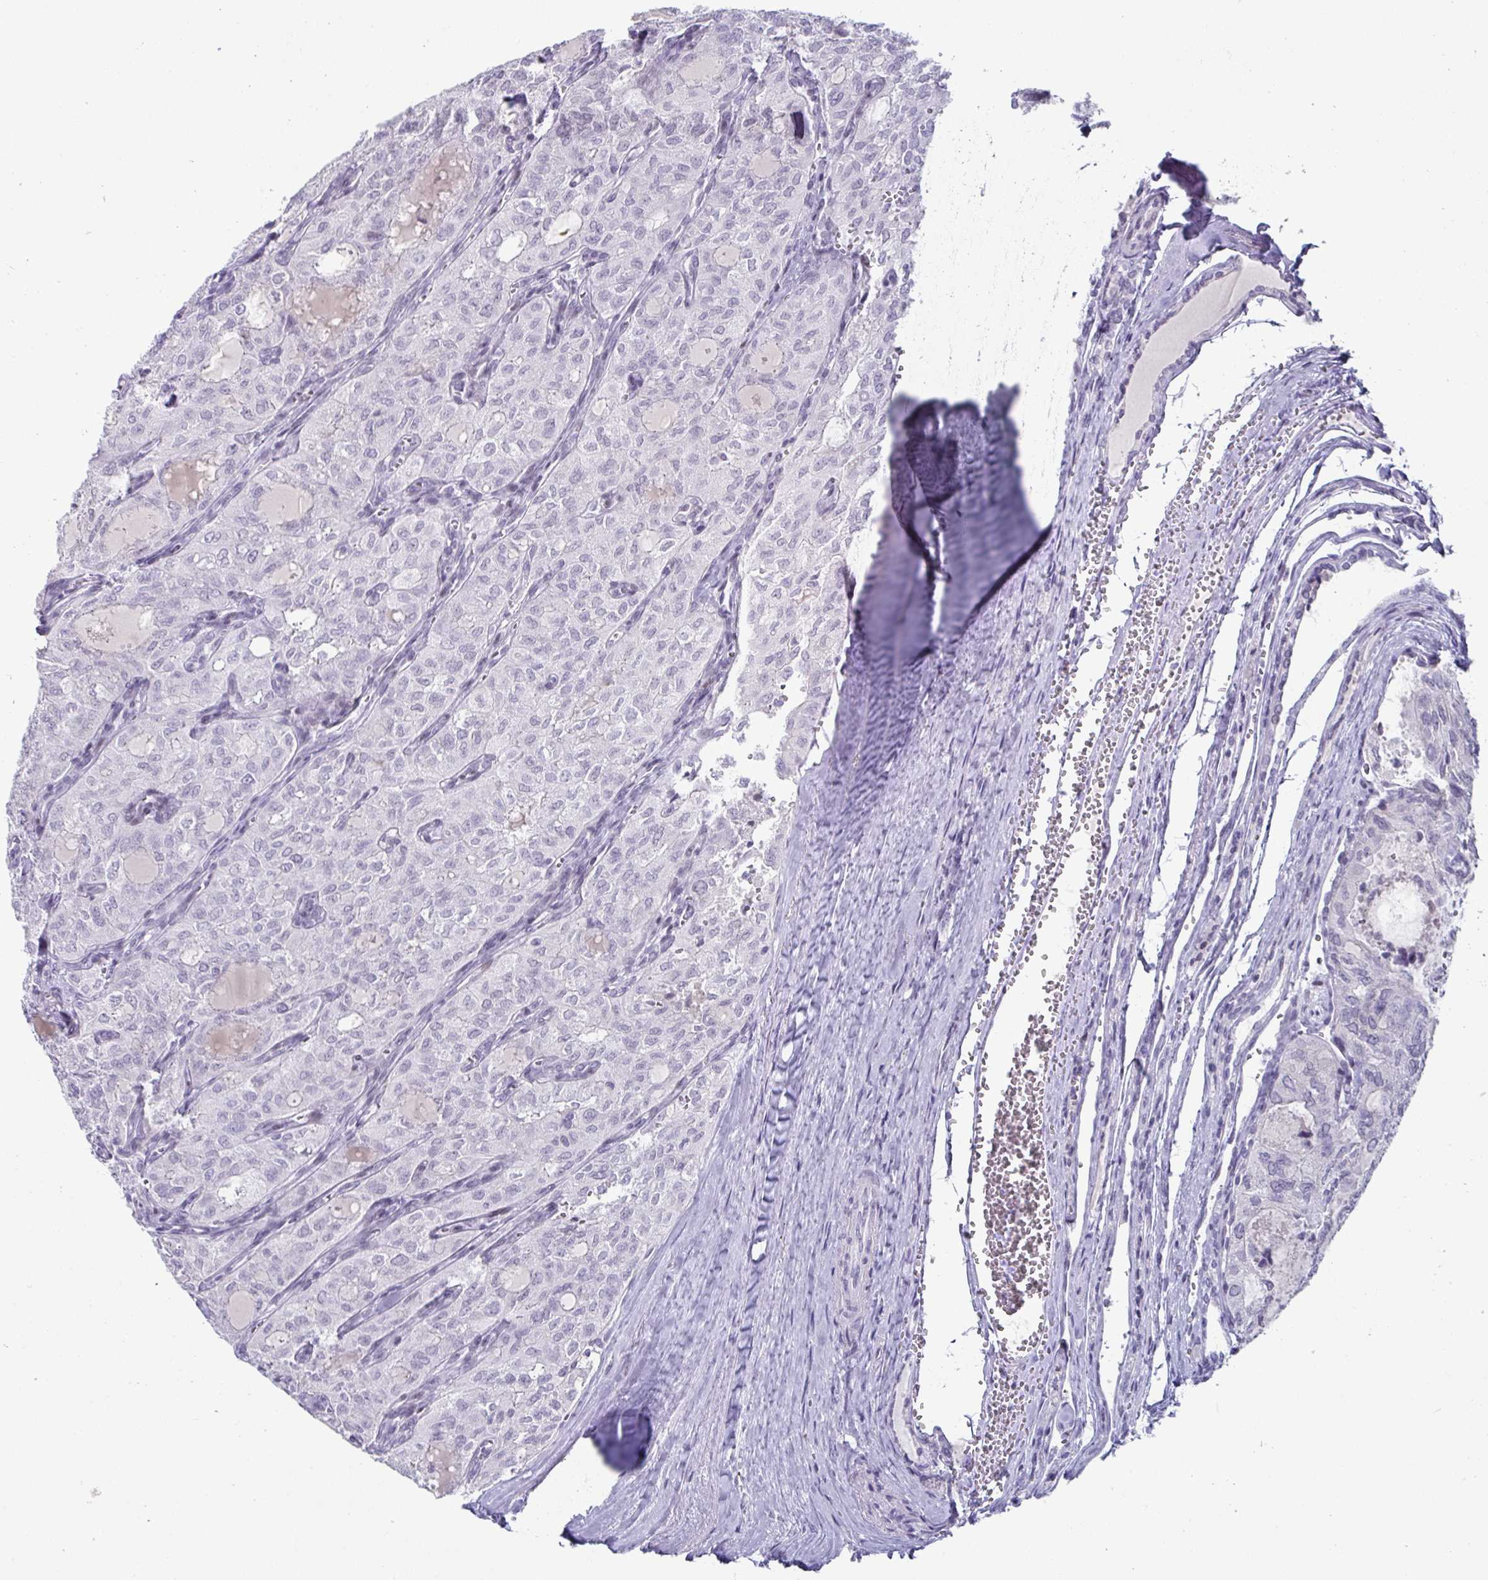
{"staining": {"intensity": "negative", "quantity": "none", "location": "none"}, "tissue": "thyroid cancer", "cell_type": "Tumor cells", "image_type": "cancer", "snomed": [{"axis": "morphology", "description": "Follicular adenoma carcinoma, NOS"}, {"axis": "topography", "description": "Thyroid gland"}], "caption": "Tumor cells are negative for brown protein staining in thyroid follicular adenoma carcinoma. (DAB immunohistochemistry (IHC) visualized using brightfield microscopy, high magnification).", "gene": "VSIG10L", "patient": {"sex": "male", "age": 75}}